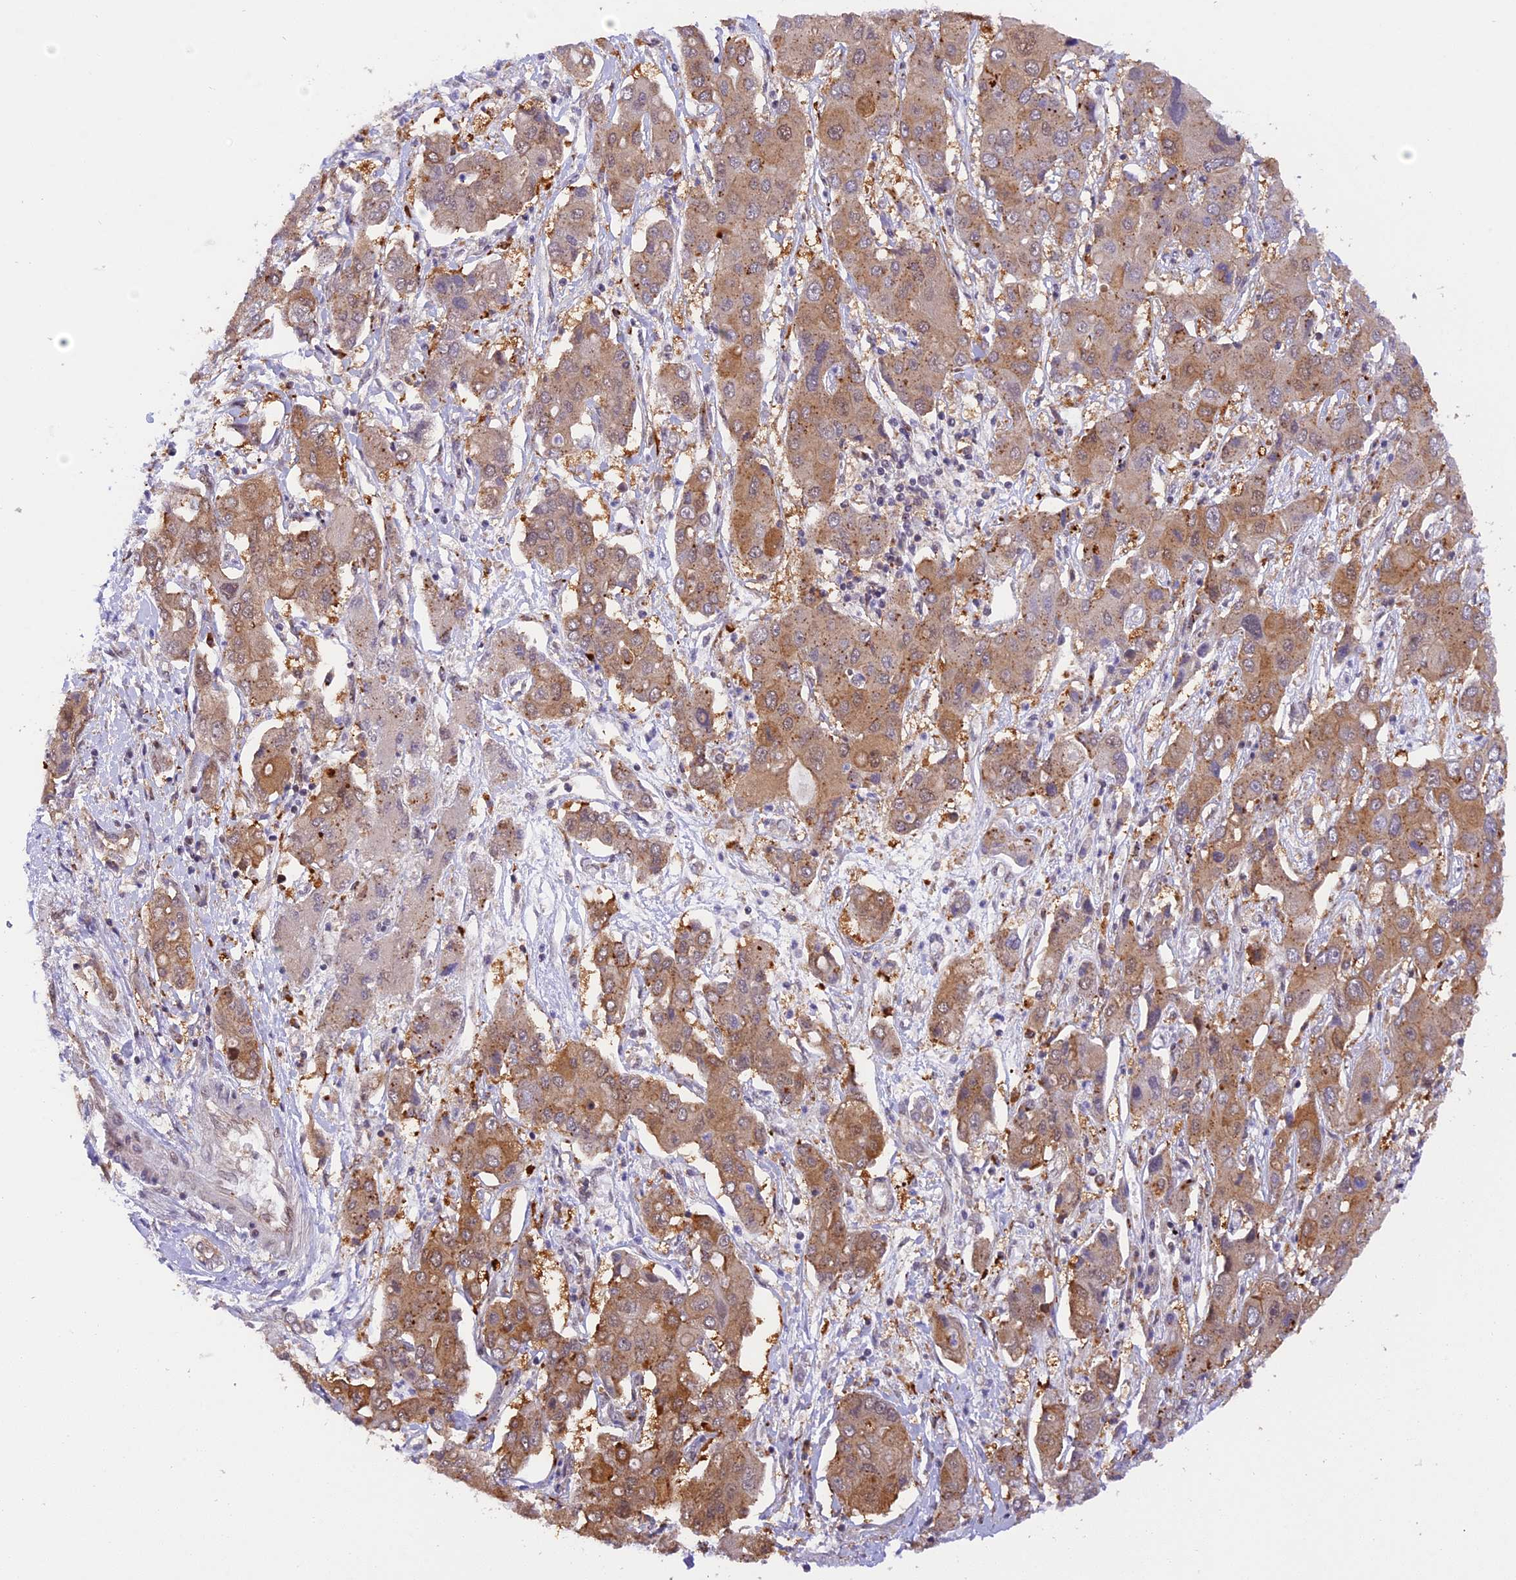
{"staining": {"intensity": "moderate", "quantity": ">75%", "location": "cytoplasmic/membranous"}, "tissue": "liver cancer", "cell_type": "Tumor cells", "image_type": "cancer", "snomed": [{"axis": "morphology", "description": "Cholangiocarcinoma"}, {"axis": "topography", "description": "Liver"}], "caption": "About >75% of tumor cells in human liver cancer (cholangiocarcinoma) demonstrate moderate cytoplasmic/membranous protein expression as visualized by brown immunohistochemical staining.", "gene": "SAMD4A", "patient": {"sex": "male", "age": 67}}